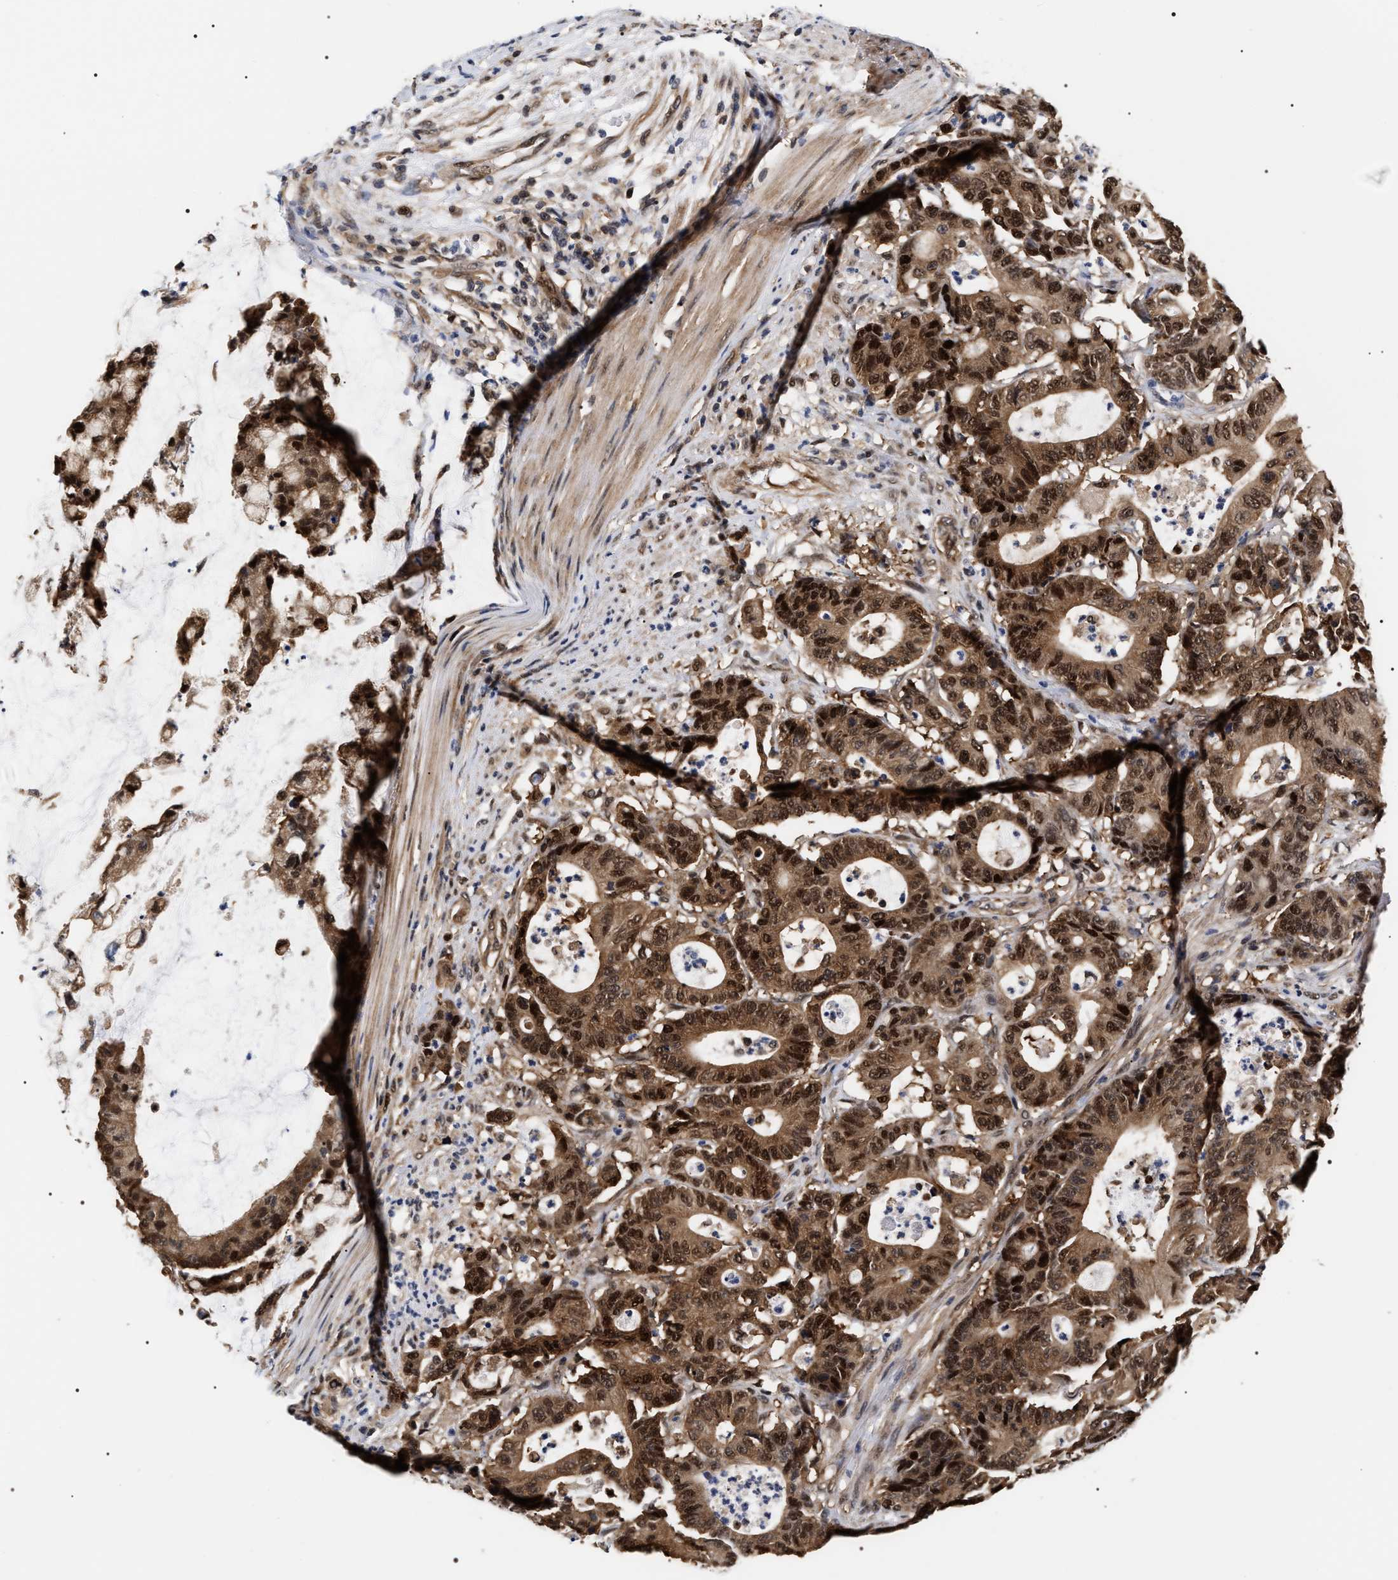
{"staining": {"intensity": "strong", "quantity": ">75%", "location": "cytoplasmic/membranous,nuclear"}, "tissue": "colorectal cancer", "cell_type": "Tumor cells", "image_type": "cancer", "snomed": [{"axis": "morphology", "description": "Adenocarcinoma, NOS"}, {"axis": "topography", "description": "Colon"}], "caption": "A micrograph of human adenocarcinoma (colorectal) stained for a protein displays strong cytoplasmic/membranous and nuclear brown staining in tumor cells. The staining was performed using DAB, with brown indicating positive protein expression. Nuclei are stained blue with hematoxylin.", "gene": "BAG6", "patient": {"sex": "female", "age": 84}}